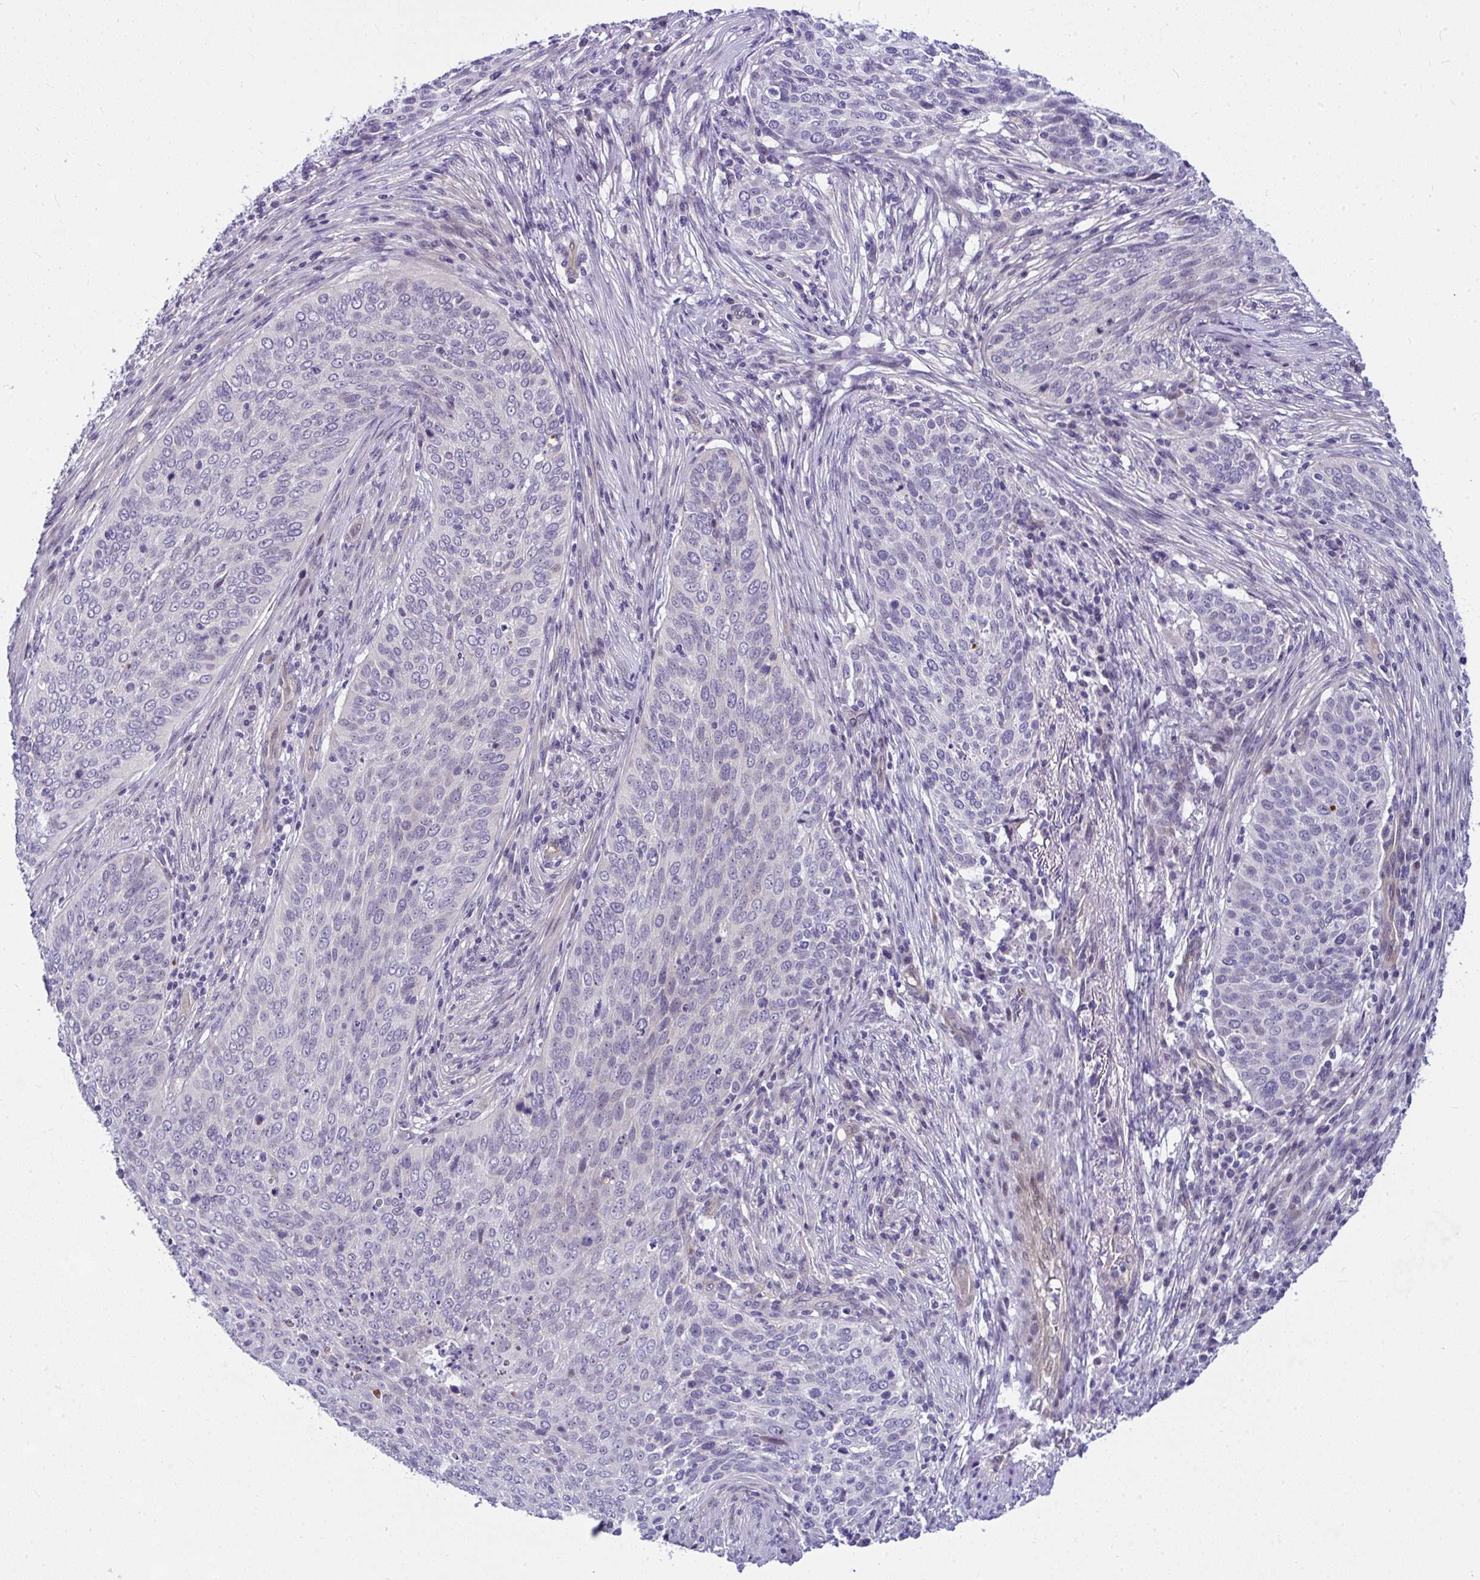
{"staining": {"intensity": "negative", "quantity": "none", "location": "none"}, "tissue": "lung cancer", "cell_type": "Tumor cells", "image_type": "cancer", "snomed": [{"axis": "morphology", "description": "Squamous cell carcinoma, NOS"}, {"axis": "topography", "description": "Lung"}], "caption": "Lung cancer (squamous cell carcinoma) was stained to show a protein in brown. There is no significant staining in tumor cells.", "gene": "NFXL1", "patient": {"sex": "male", "age": 63}}